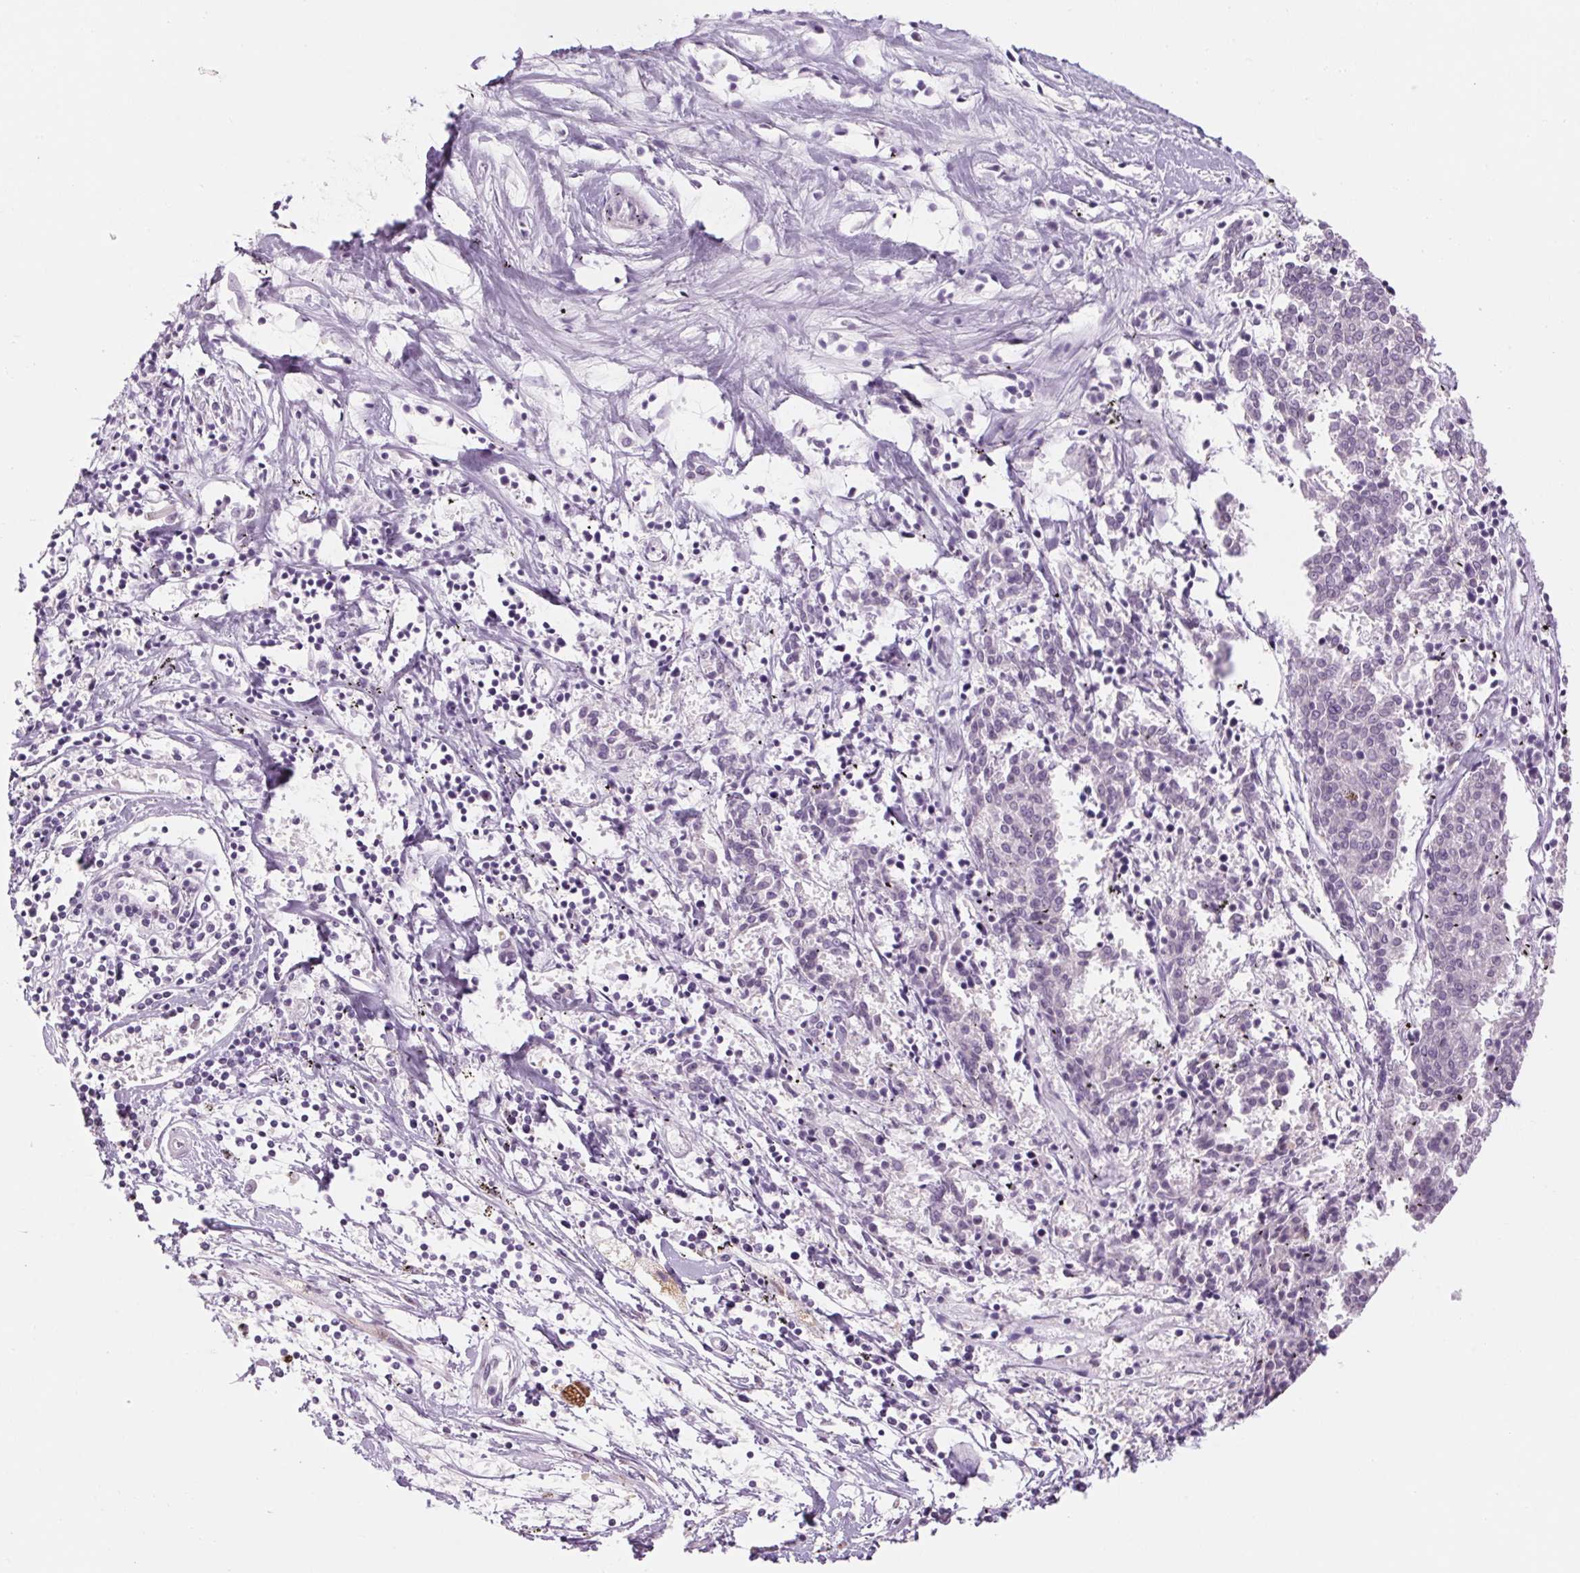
{"staining": {"intensity": "negative", "quantity": "none", "location": "none"}, "tissue": "melanoma", "cell_type": "Tumor cells", "image_type": "cancer", "snomed": [{"axis": "morphology", "description": "Malignant melanoma, NOS"}, {"axis": "topography", "description": "Skin"}], "caption": "DAB immunohistochemical staining of malignant melanoma shows no significant expression in tumor cells.", "gene": "RPTN", "patient": {"sex": "female", "age": 72}}